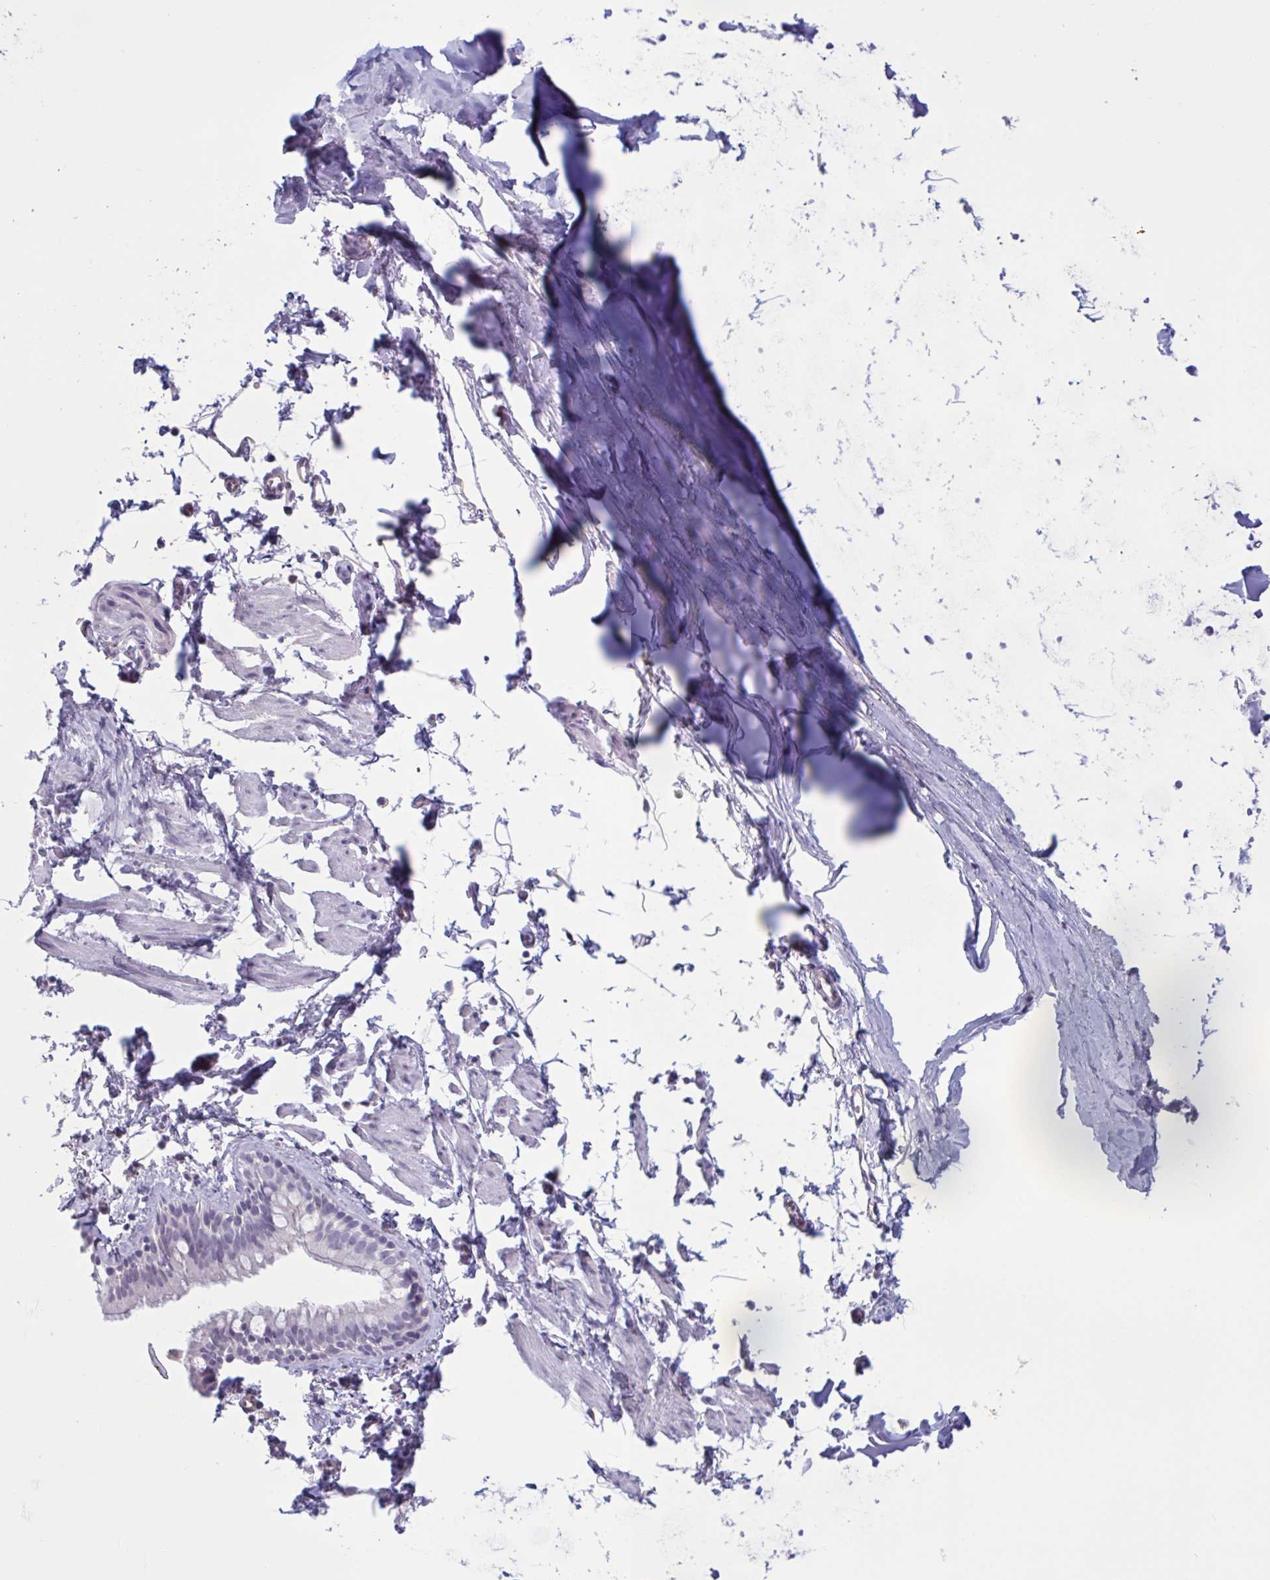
{"staining": {"intensity": "negative", "quantity": "none", "location": "none"}, "tissue": "bronchus", "cell_type": "Respiratory epithelial cells", "image_type": "normal", "snomed": [{"axis": "morphology", "description": "Normal tissue, NOS"}, {"axis": "topography", "description": "Cartilage tissue"}, {"axis": "topography", "description": "Bronchus"}], "caption": "A high-resolution image shows immunohistochemistry (IHC) staining of normal bronchus, which demonstrates no significant positivity in respiratory epithelial cells. (DAB IHC, high magnification).", "gene": "OR1L3", "patient": {"sex": "female", "age": 59}}